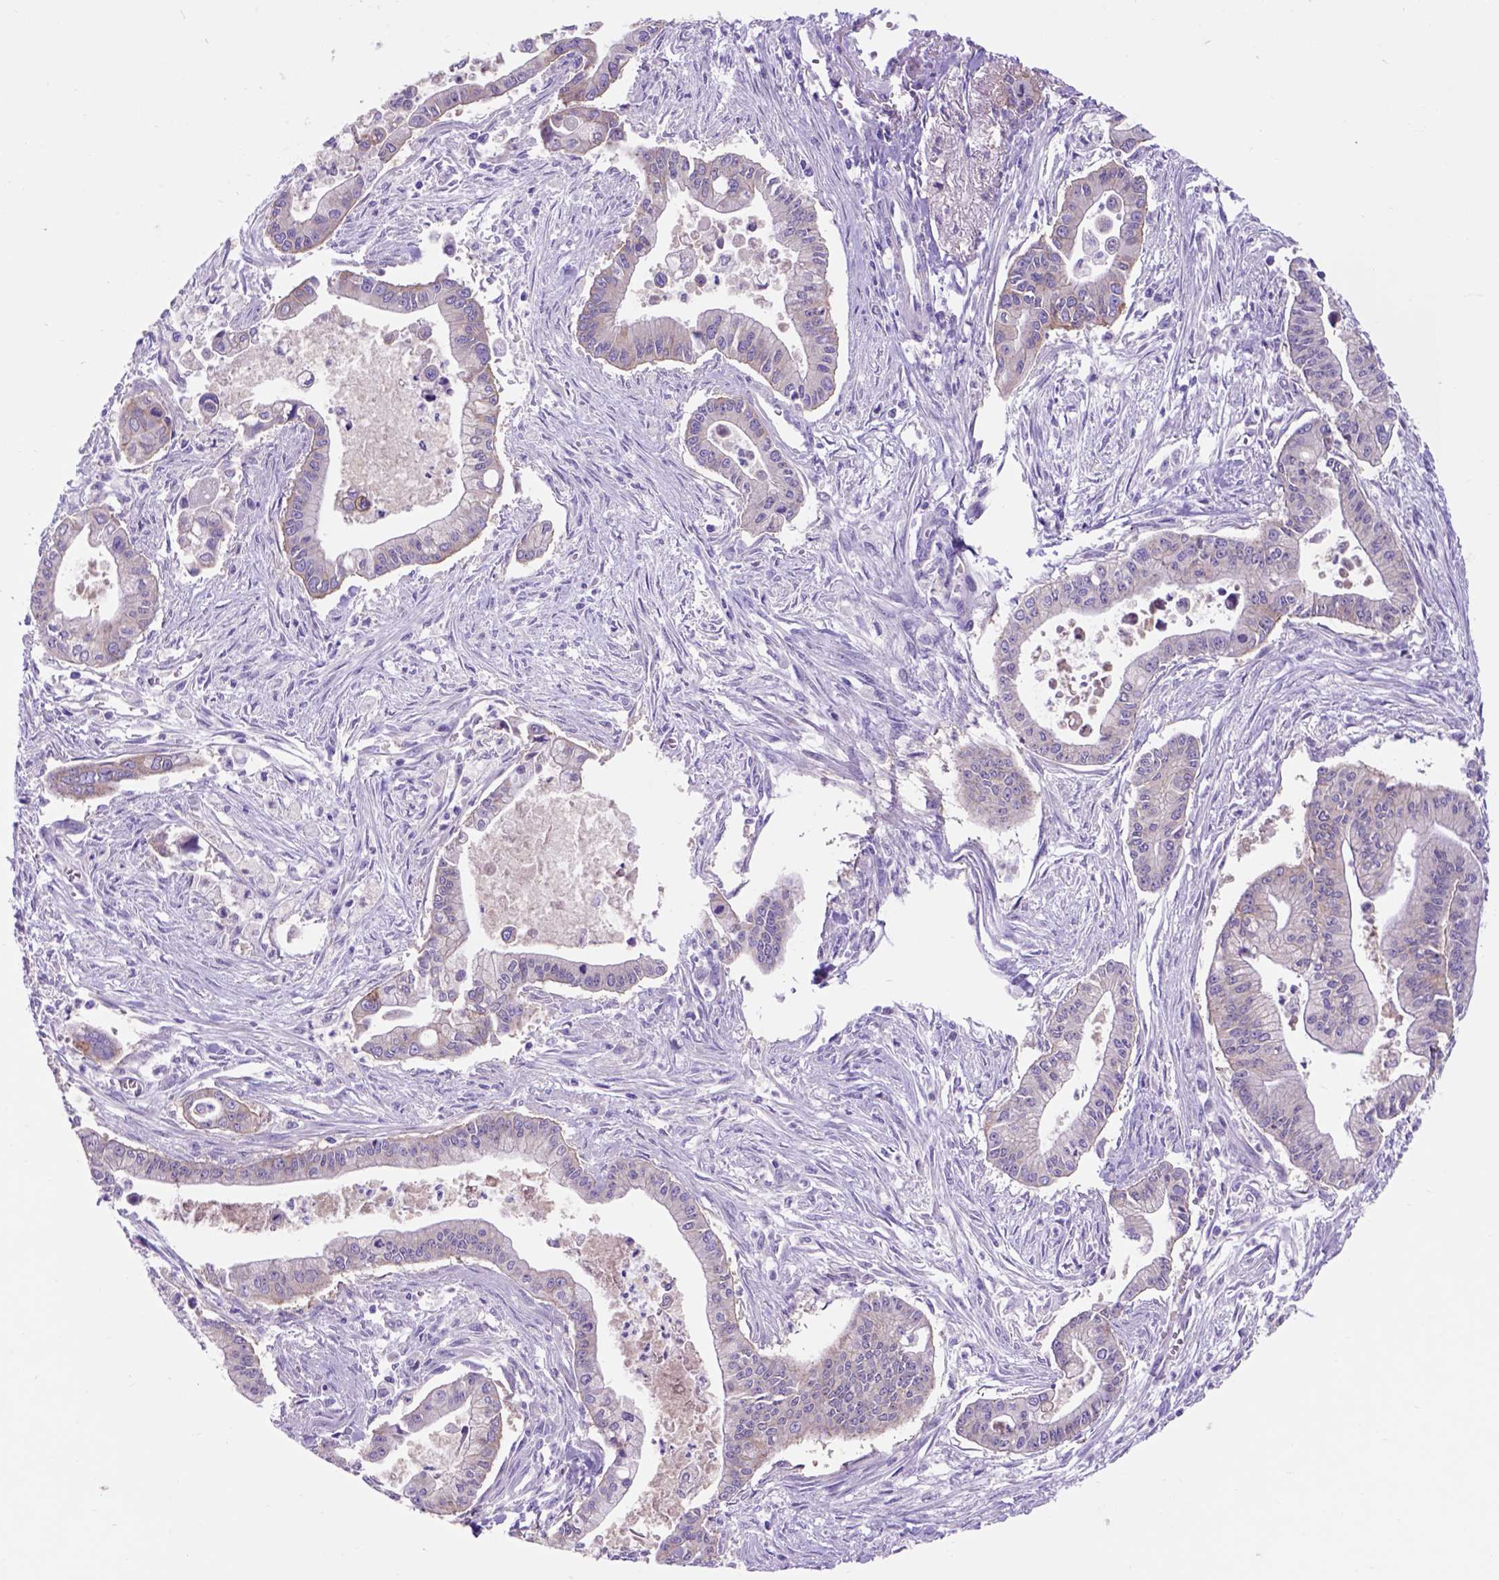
{"staining": {"intensity": "negative", "quantity": "none", "location": "none"}, "tissue": "pancreatic cancer", "cell_type": "Tumor cells", "image_type": "cancer", "snomed": [{"axis": "morphology", "description": "Adenocarcinoma, NOS"}, {"axis": "topography", "description": "Pancreas"}], "caption": "Photomicrograph shows no significant protein staining in tumor cells of adenocarcinoma (pancreatic). (Stains: DAB (3,3'-diaminobenzidine) IHC with hematoxylin counter stain, Microscopy: brightfield microscopy at high magnification).", "gene": "EGFR", "patient": {"sex": "female", "age": 65}}